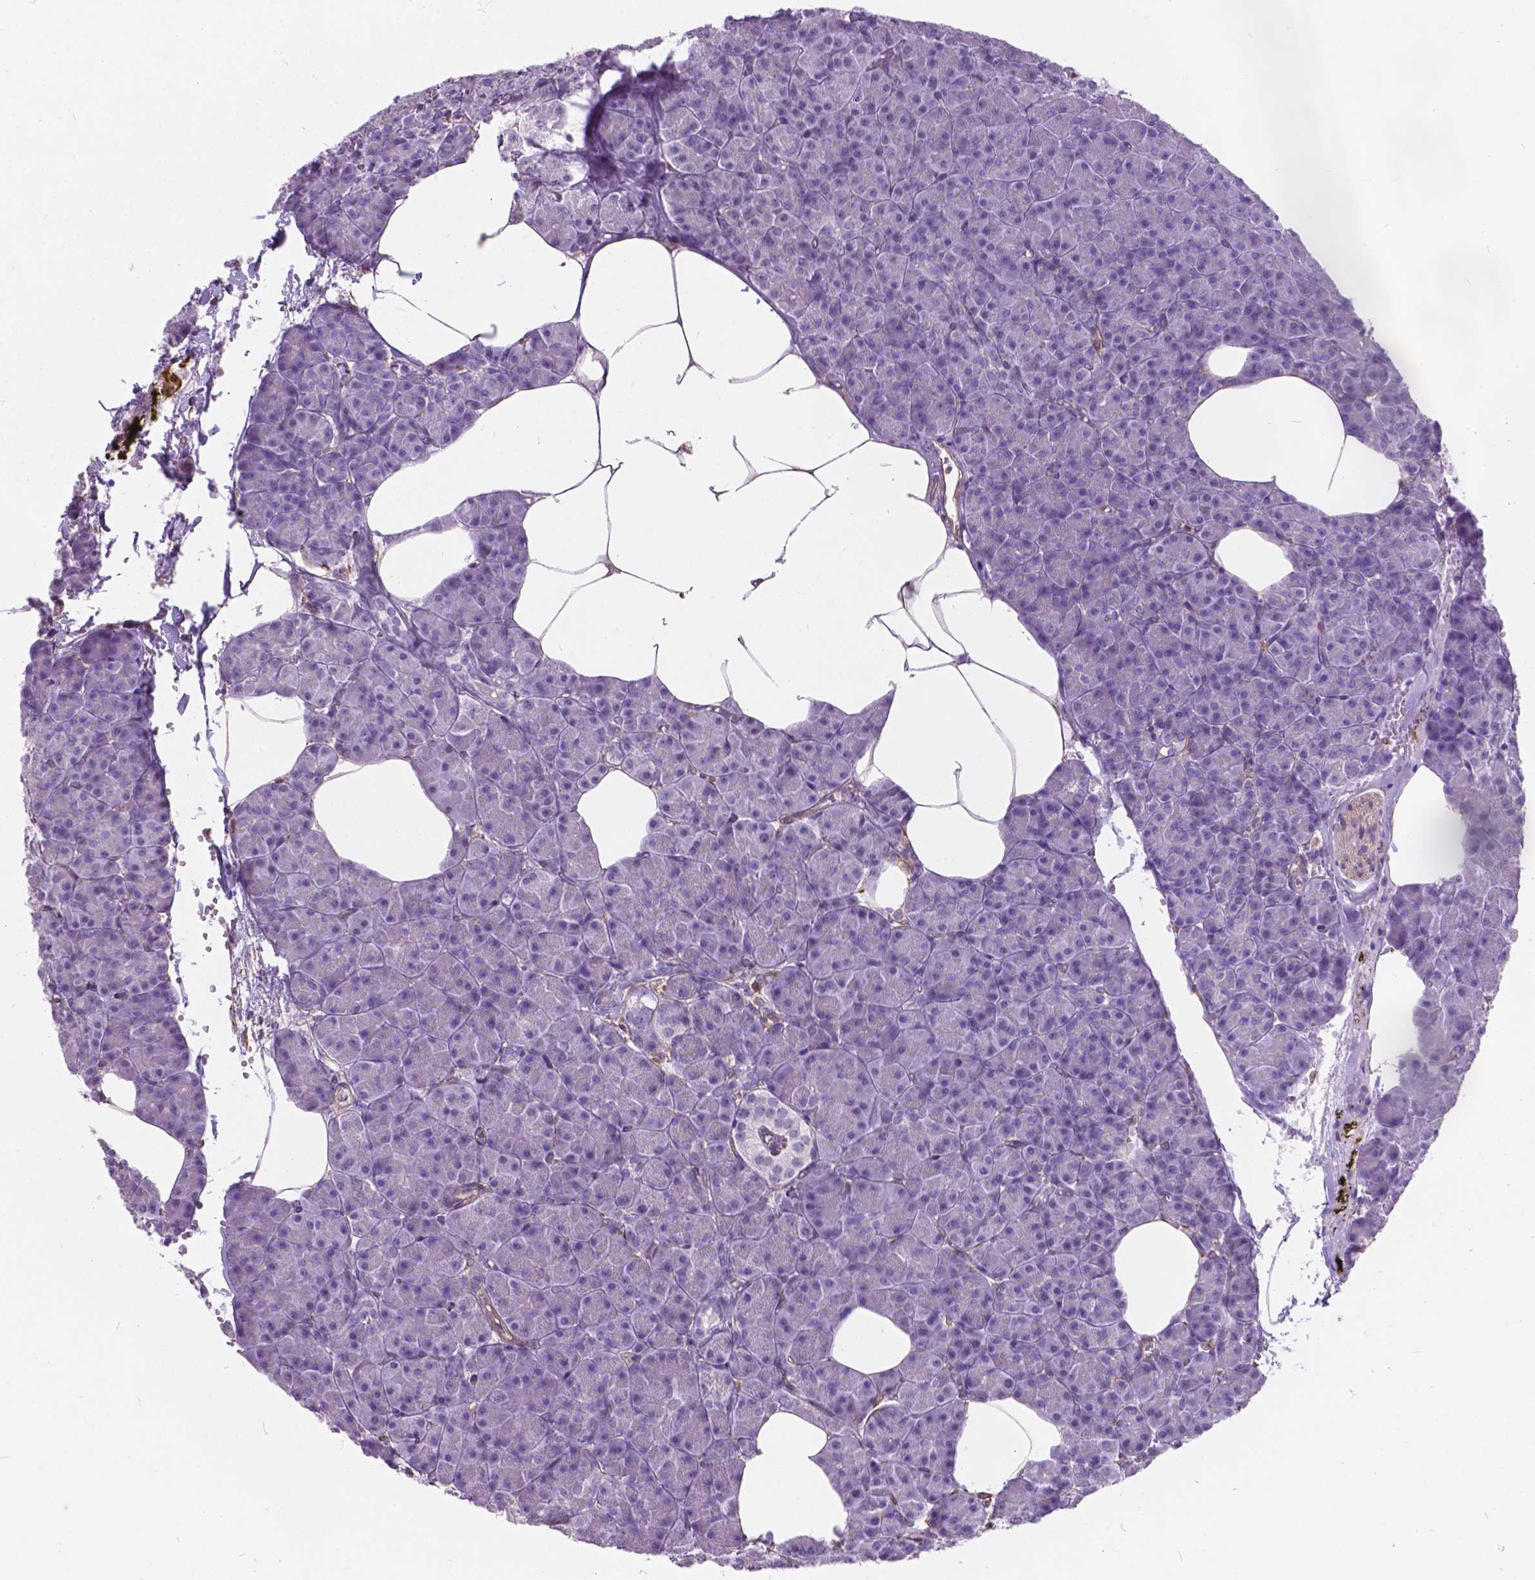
{"staining": {"intensity": "negative", "quantity": "none", "location": "none"}, "tissue": "pancreas", "cell_type": "Exocrine glandular cells", "image_type": "normal", "snomed": [{"axis": "morphology", "description": "Normal tissue, NOS"}, {"axis": "topography", "description": "Pancreas"}], "caption": "An IHC photomicrograph of unremarkable pancreas is shown. There is no staining in exocrine glandular cells of pancreas.", "gene": "AMOT", "patient": {"sex": "female", "age": 45}}